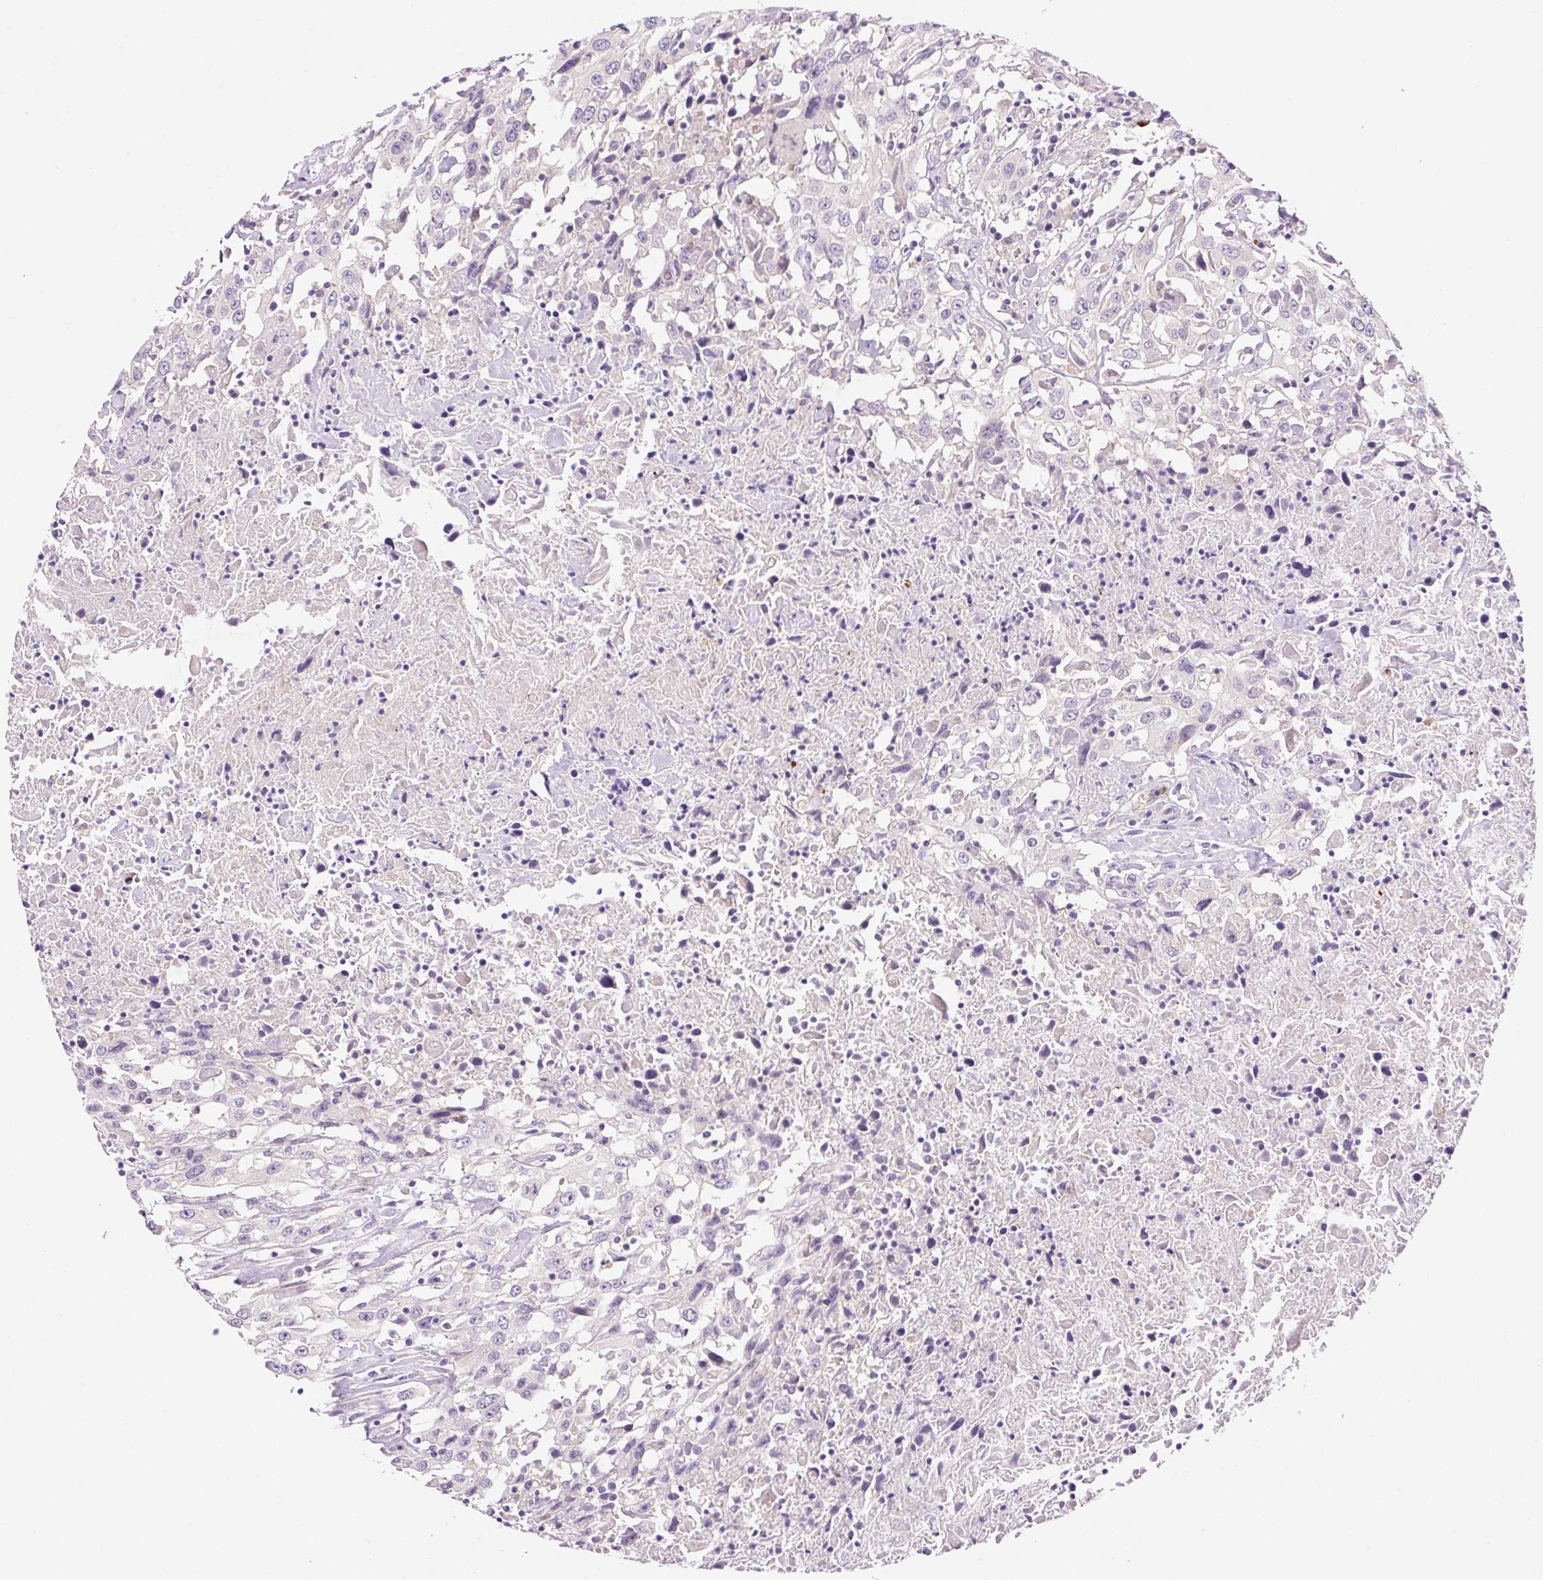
{"staining": {"intensity": "negative", "quantity": "none", "location": "none"}, "tissue": "urothelial cancer", "cell_type": "Tumor cells", "image_type": "cancer", "snomed": [{"axis": "morphology", "description": "Urothelial carcinoma, High grade"}, {"axis": "topography", "description": "Urinary bladder"}], "caption": "A high-resolution histopathology image shows IHC staining of high-grade urothelial carcinoma, which exhibits no significant expression in tumor cells.", "gene": "LHFPL5", "patient": {"sex": "male", "age": 61}}